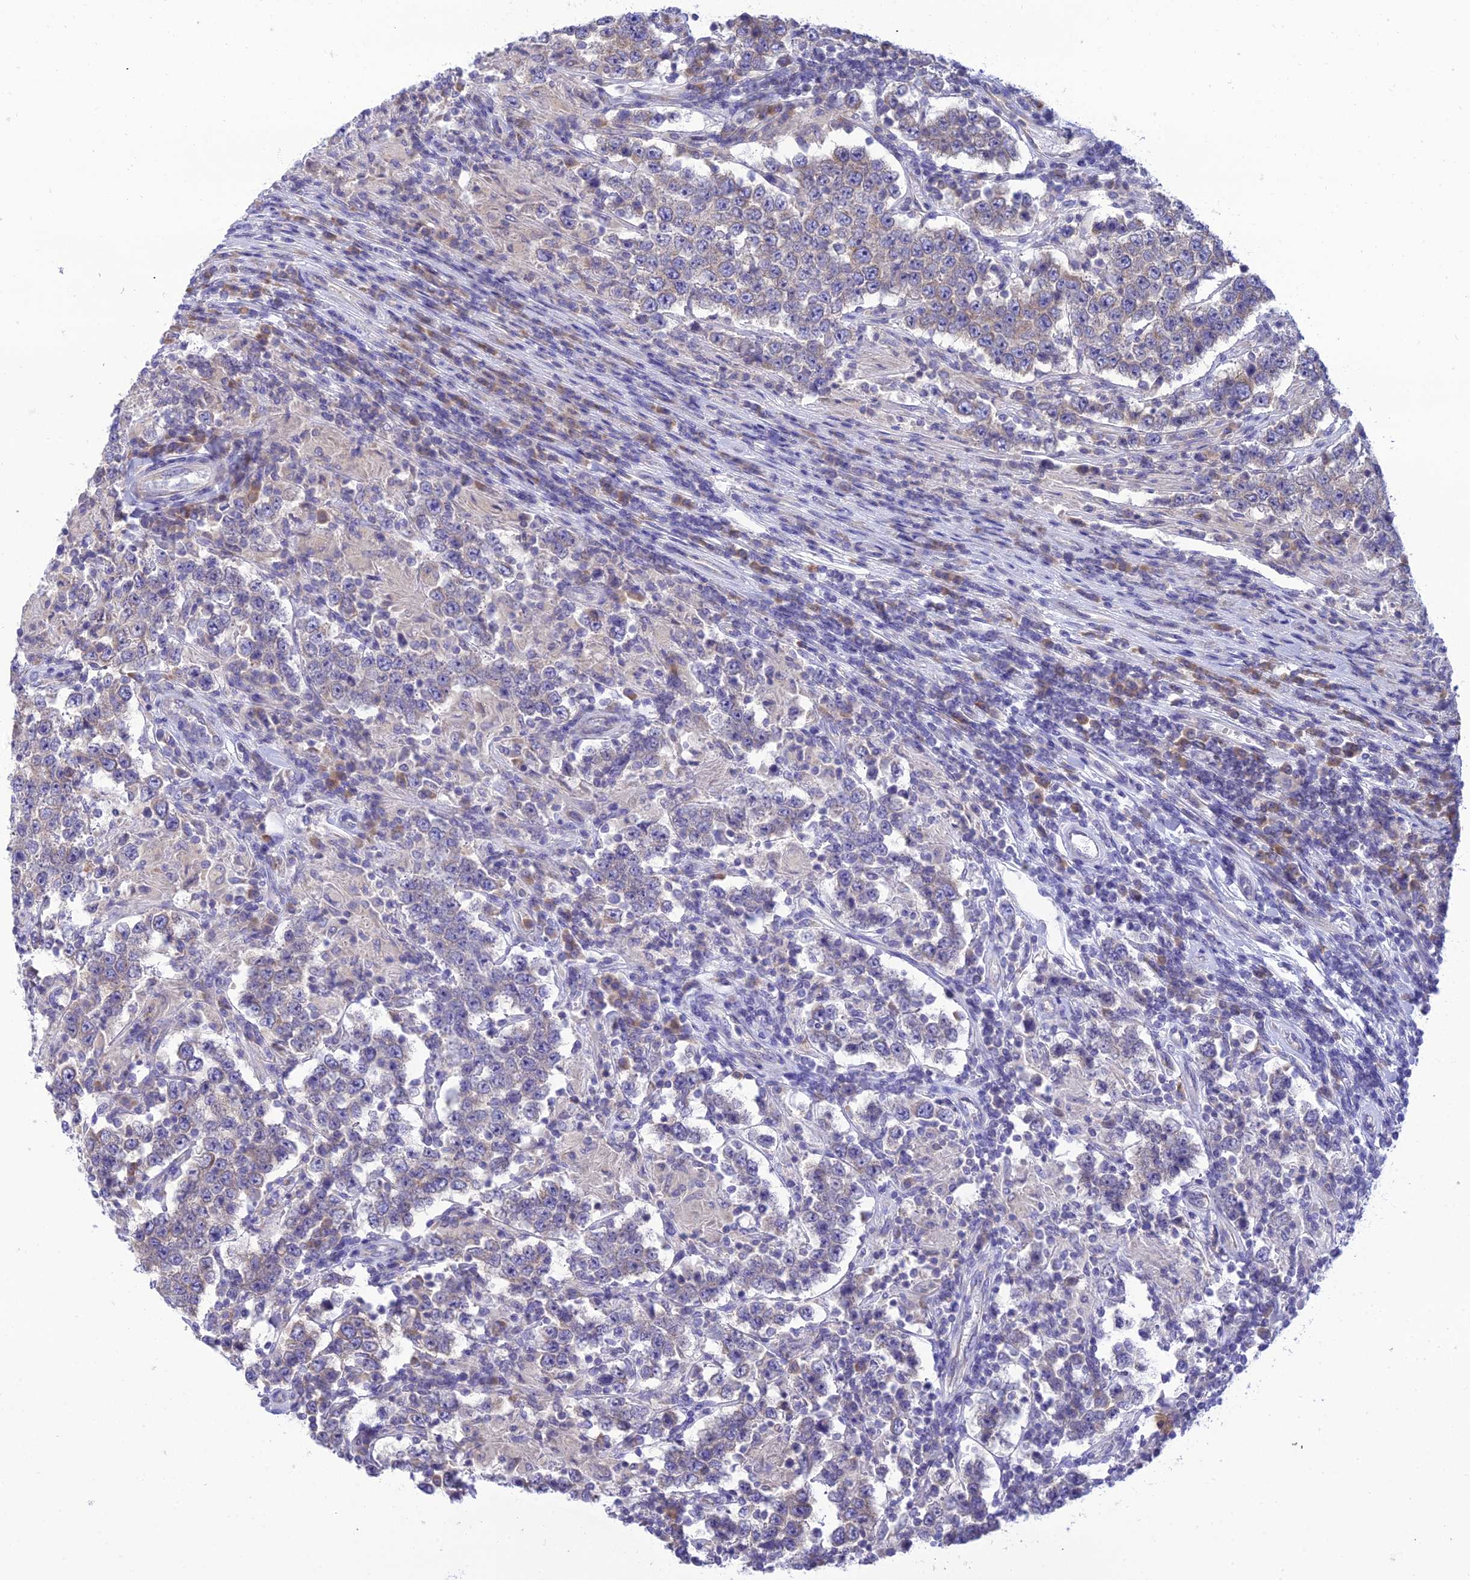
{"staining": {"intensity": "weak", "quantity": "<25%", "location": "cytoplasmic/membranous"}, "tissue": "testis cancer", "cell_type": "Tumor cells", "image_type": "cancer", "snomed": [{"axis": "morphology", "description": "Normal tissue, NOS"}, {"axis": "morphology", "description": "Urothelial carcinoma, High grade"}, {"axis": "morphology", "description": "Seminoma, NOS"}, {"axis": "morphology", "description": "Carcinoma, Embryonal, NOS"}, {"axis": "topography", "description": "Urinary bladder"}, {"axis": "topography", "description": "Testis"}], "caption": "IHC image of neoplastic tissue: human testis seminoma stained with DAB (3,3'-diaminobenzidine) displays no significant protein positivity in tumor cells. (DAB (3,3'-diaminobenzidine) immunohistochemistry, high magnification).", "gene": "CLCN7", "patient": {"sex": "male", "age": 41}}